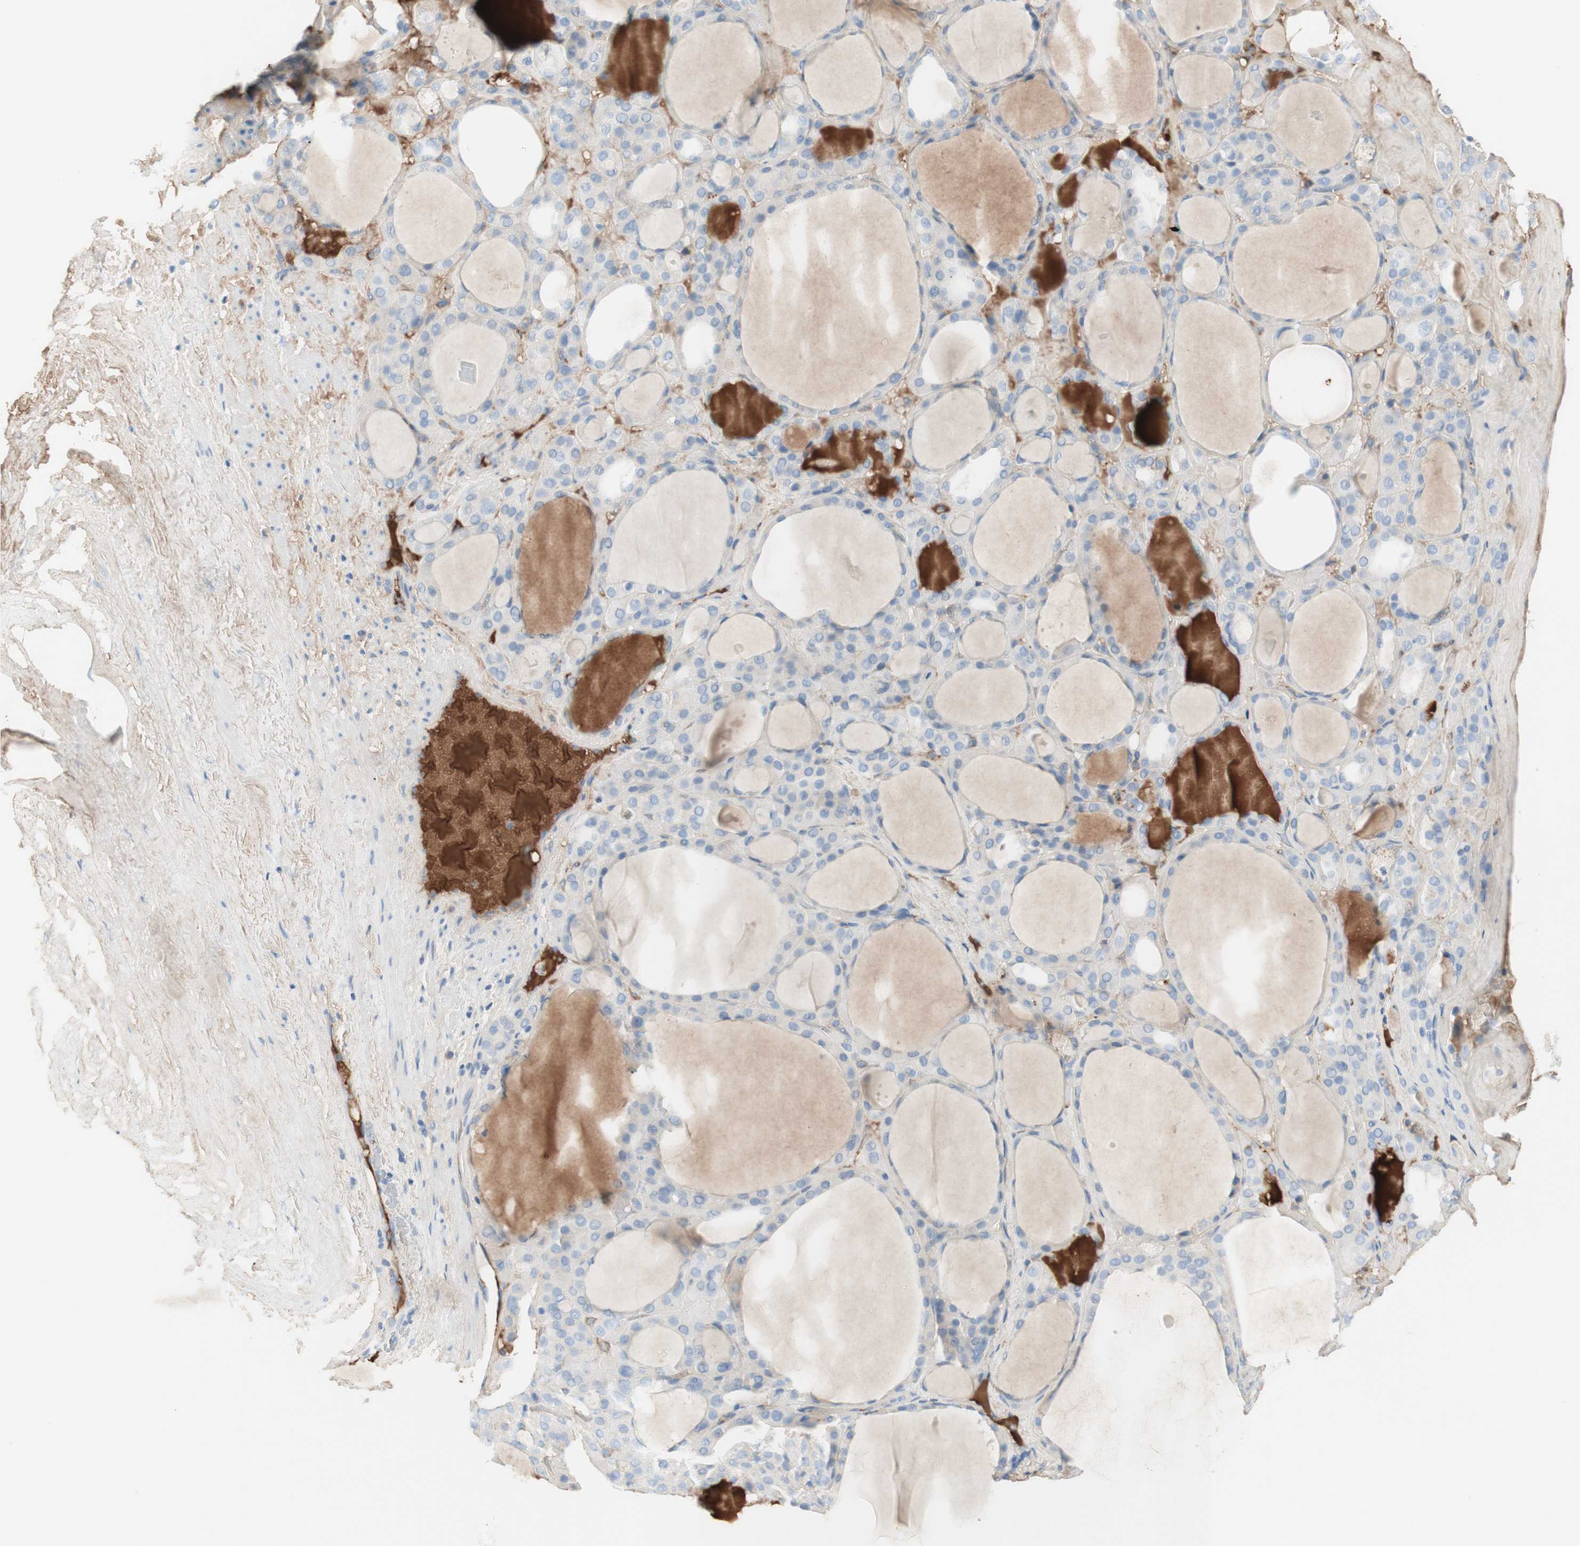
{"staining": {"intensity": "negative", "quantity": "none", "location": "none"}, "tissue": "thyroid gland", "cell_type": "Glandular cells", "image_type": "normal", "snomed": [{"axis": "morphology", "description": "Normal tissue, NOS"}, {"axis": "morphology", "description": "Carcinoma, NOS"}, {"axis": "topography", "description": "Thyroid gland"}], "caption": "This micrograph is of benign thyroid gland stained with IHC to label a protein in brown with the nuclei are counter-stained blue. There is no staining in glandular cells.", "gene": "KNG1", "patient": {"sex": "female", "age": 86}}